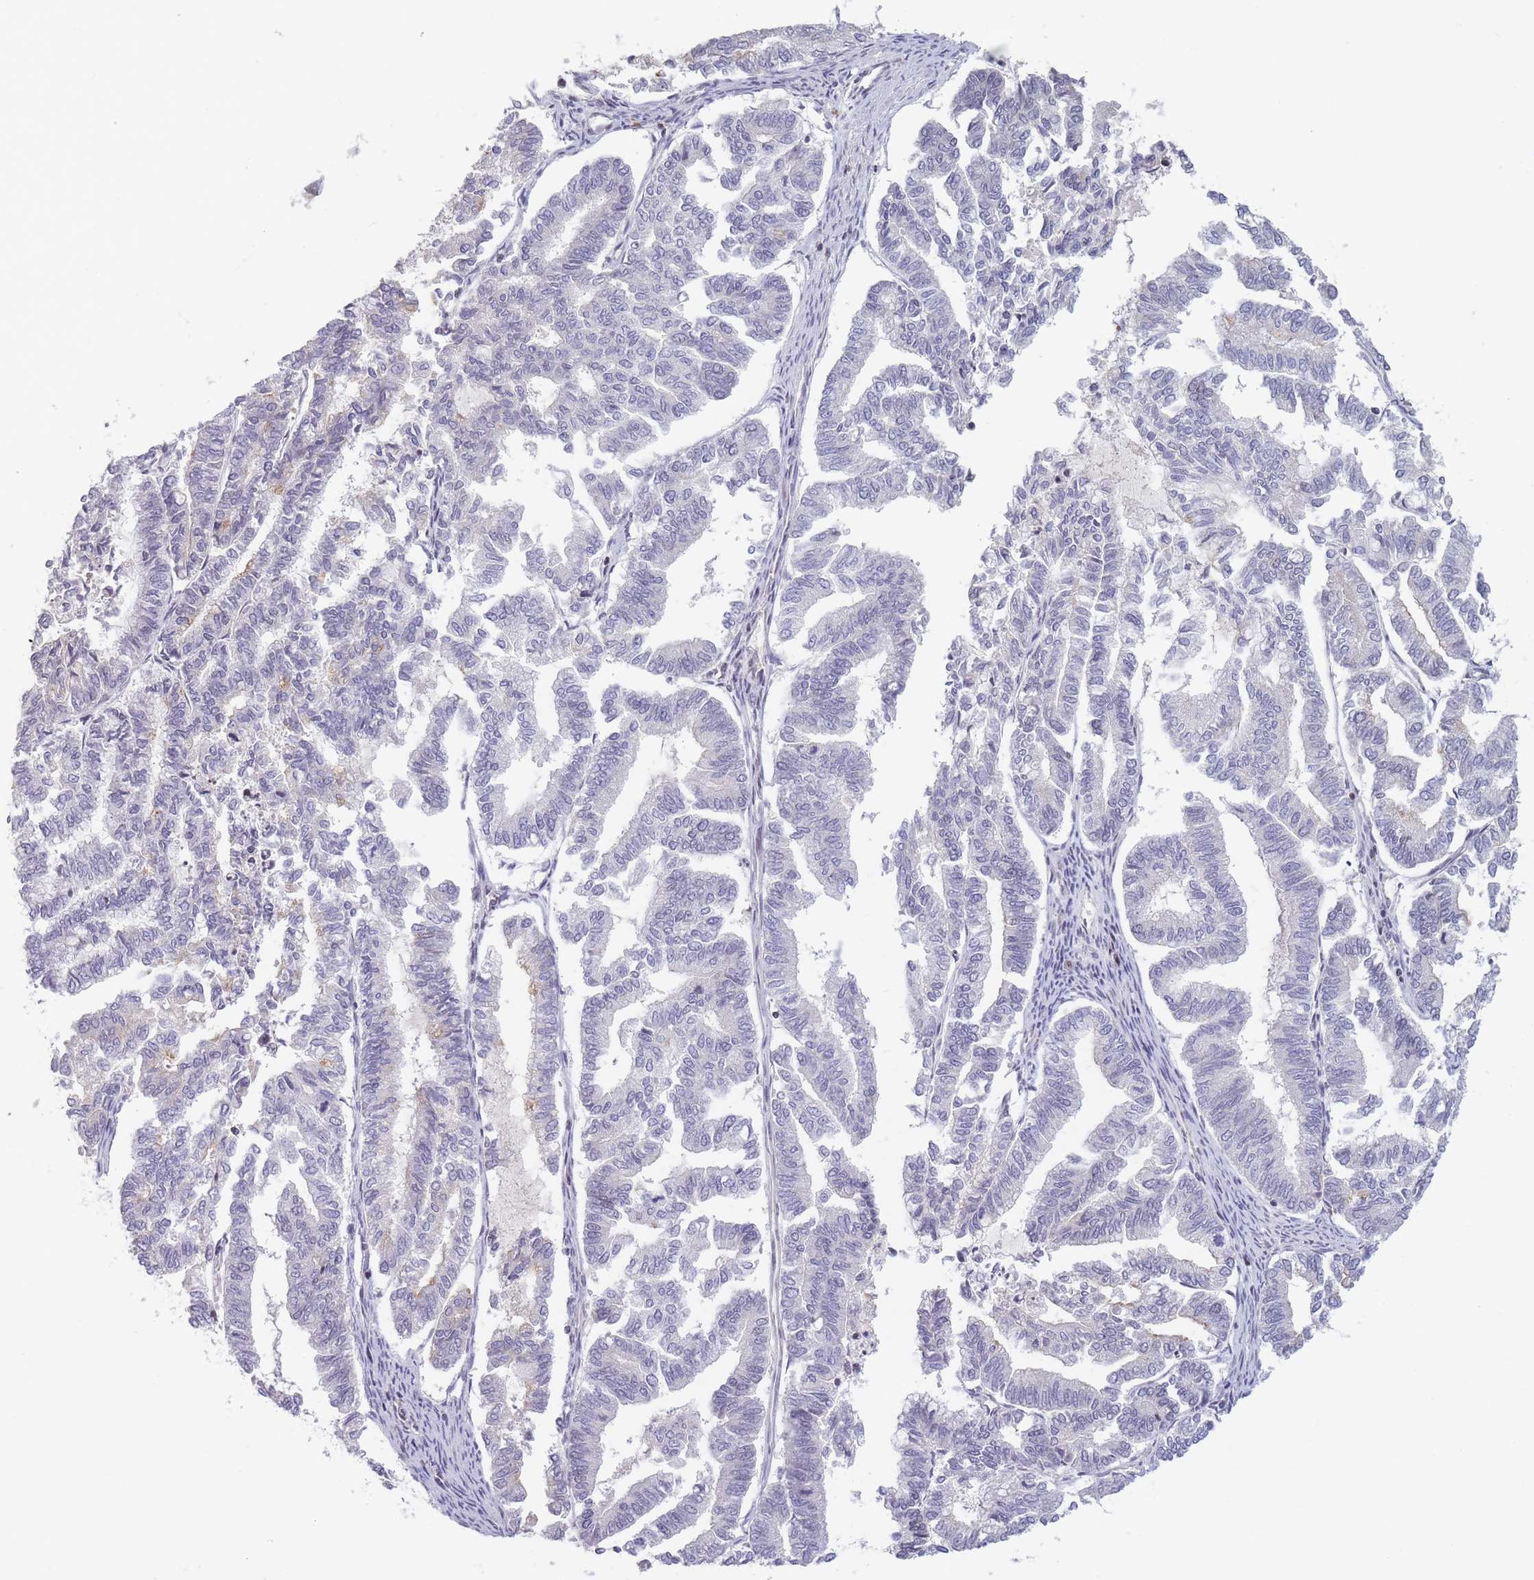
{"staining": {"intensity": "negative", "quantity": "none", "location": "none"}, "tissue": "endometrial cancer", "cell_type": "Tumor cells", "image_type": "cancer", "snomed": [{"axis": "morphology", "description": "Adenocarcinoma, NOS"}, {"axis": "topography", "description": "Endometrium"}], "caption": "IHC micrograph of human endometrial cancer (adenocarcinoma) stained for a protein (brown), which shows no expression in tumor cells. (DAB immunohistochemistry (IHC) with hematoxylin counter stain).", "gene": "SLC35F5", "patient": {"sex": "female", "age": 79}}